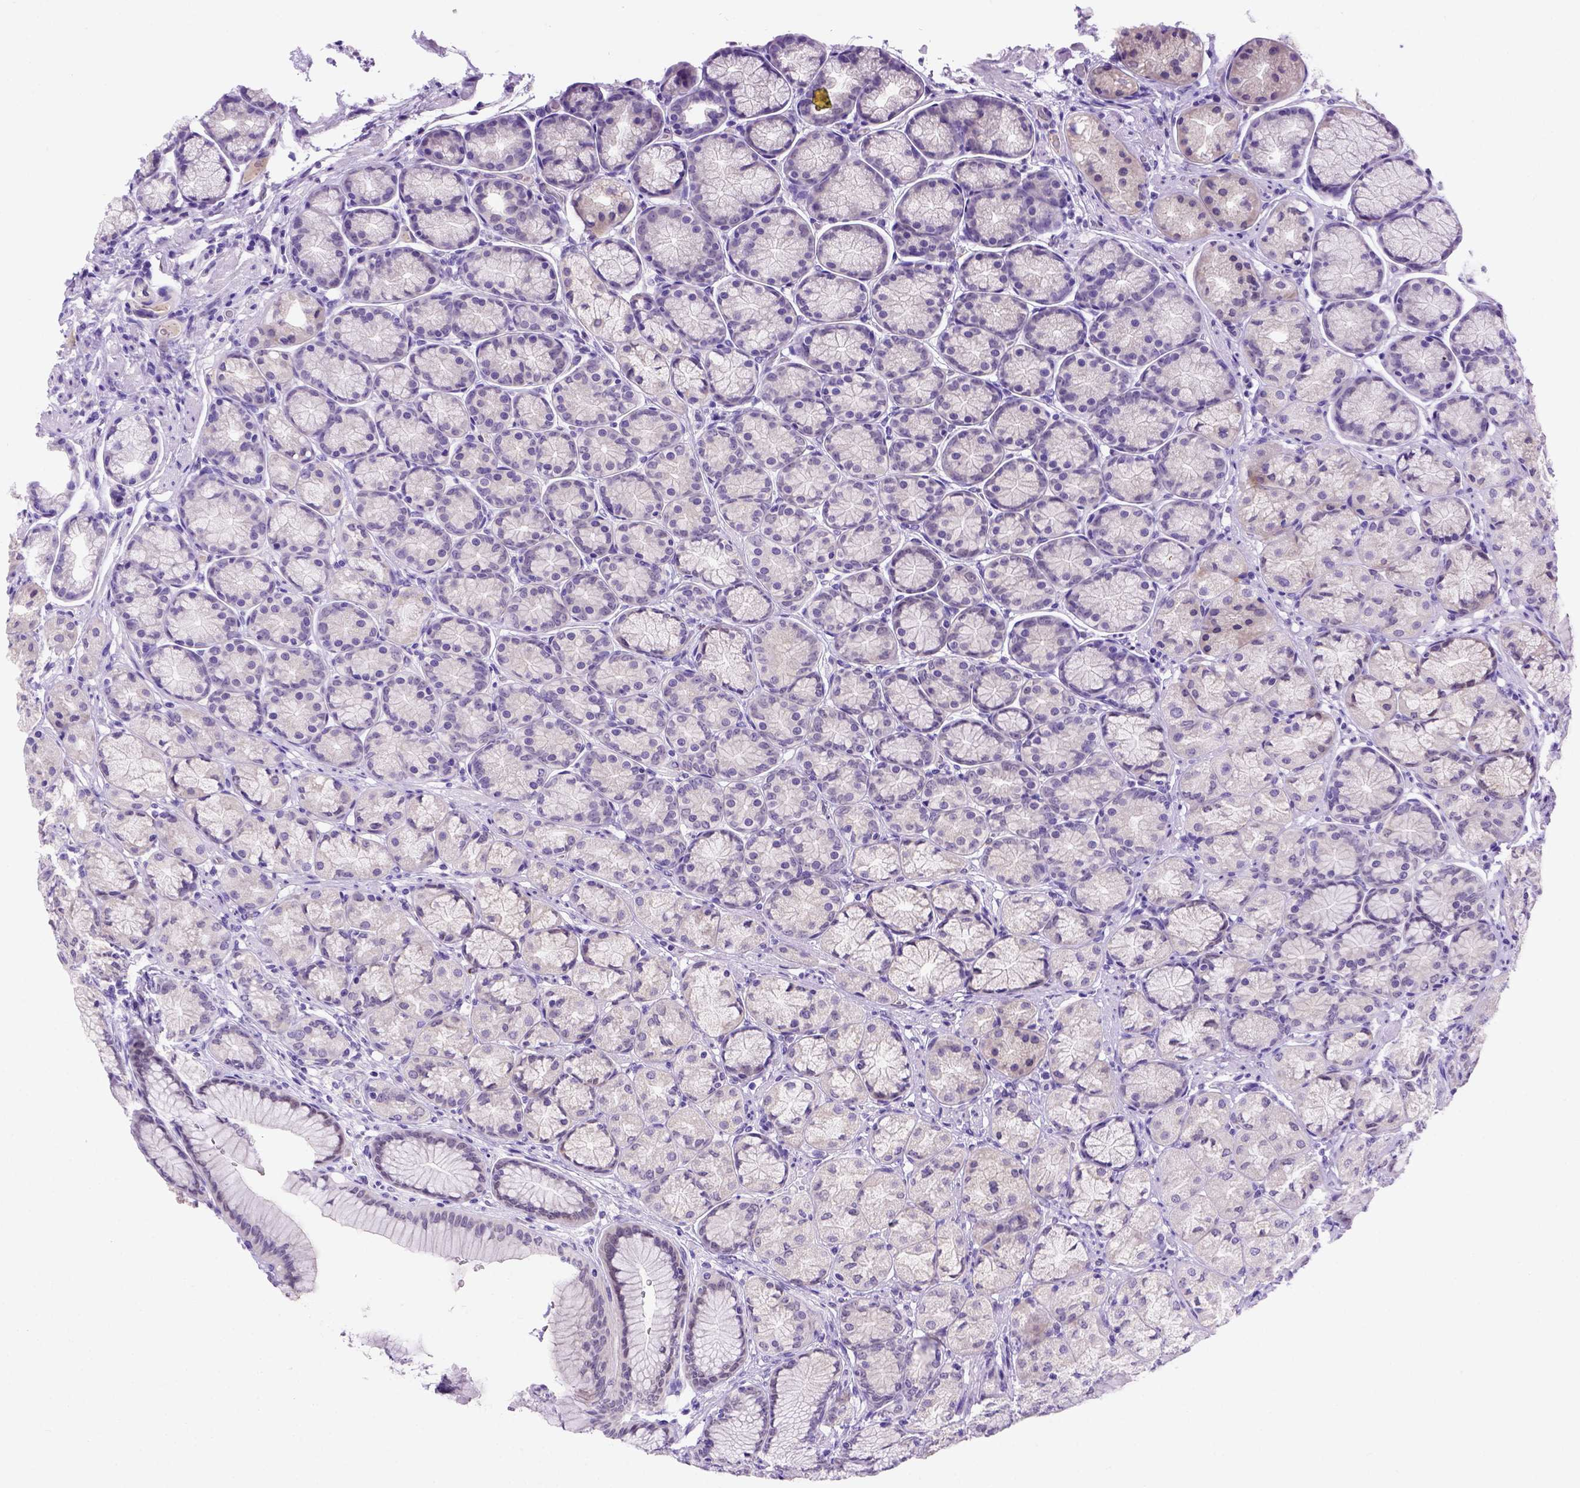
{"staining": {"intensity": "negative", "quantity": "none", "location": "none"}, "tissue": "stomach", "cell_type": "Glandular cells", "image_type": "normal", "snomed": [{"axis": "morphology", "description": "Normal tissue, NOS"}, {"axis": "morphology", "description": "Adenocarcinoma, NOS"}, {"axis": "morphology", "description": "Adenocarcinoma, High grade"}, {"axis": "topography", "description": "Stomach, upper"}, {"axis": "topography", "description": "Stomach"}], "caption": "DAB immunohistochemical staining of benign stomach displays no significant expression in glandular cells.", "gene": "FAM81B", "patient": {"sex": "female", "age": 65}}